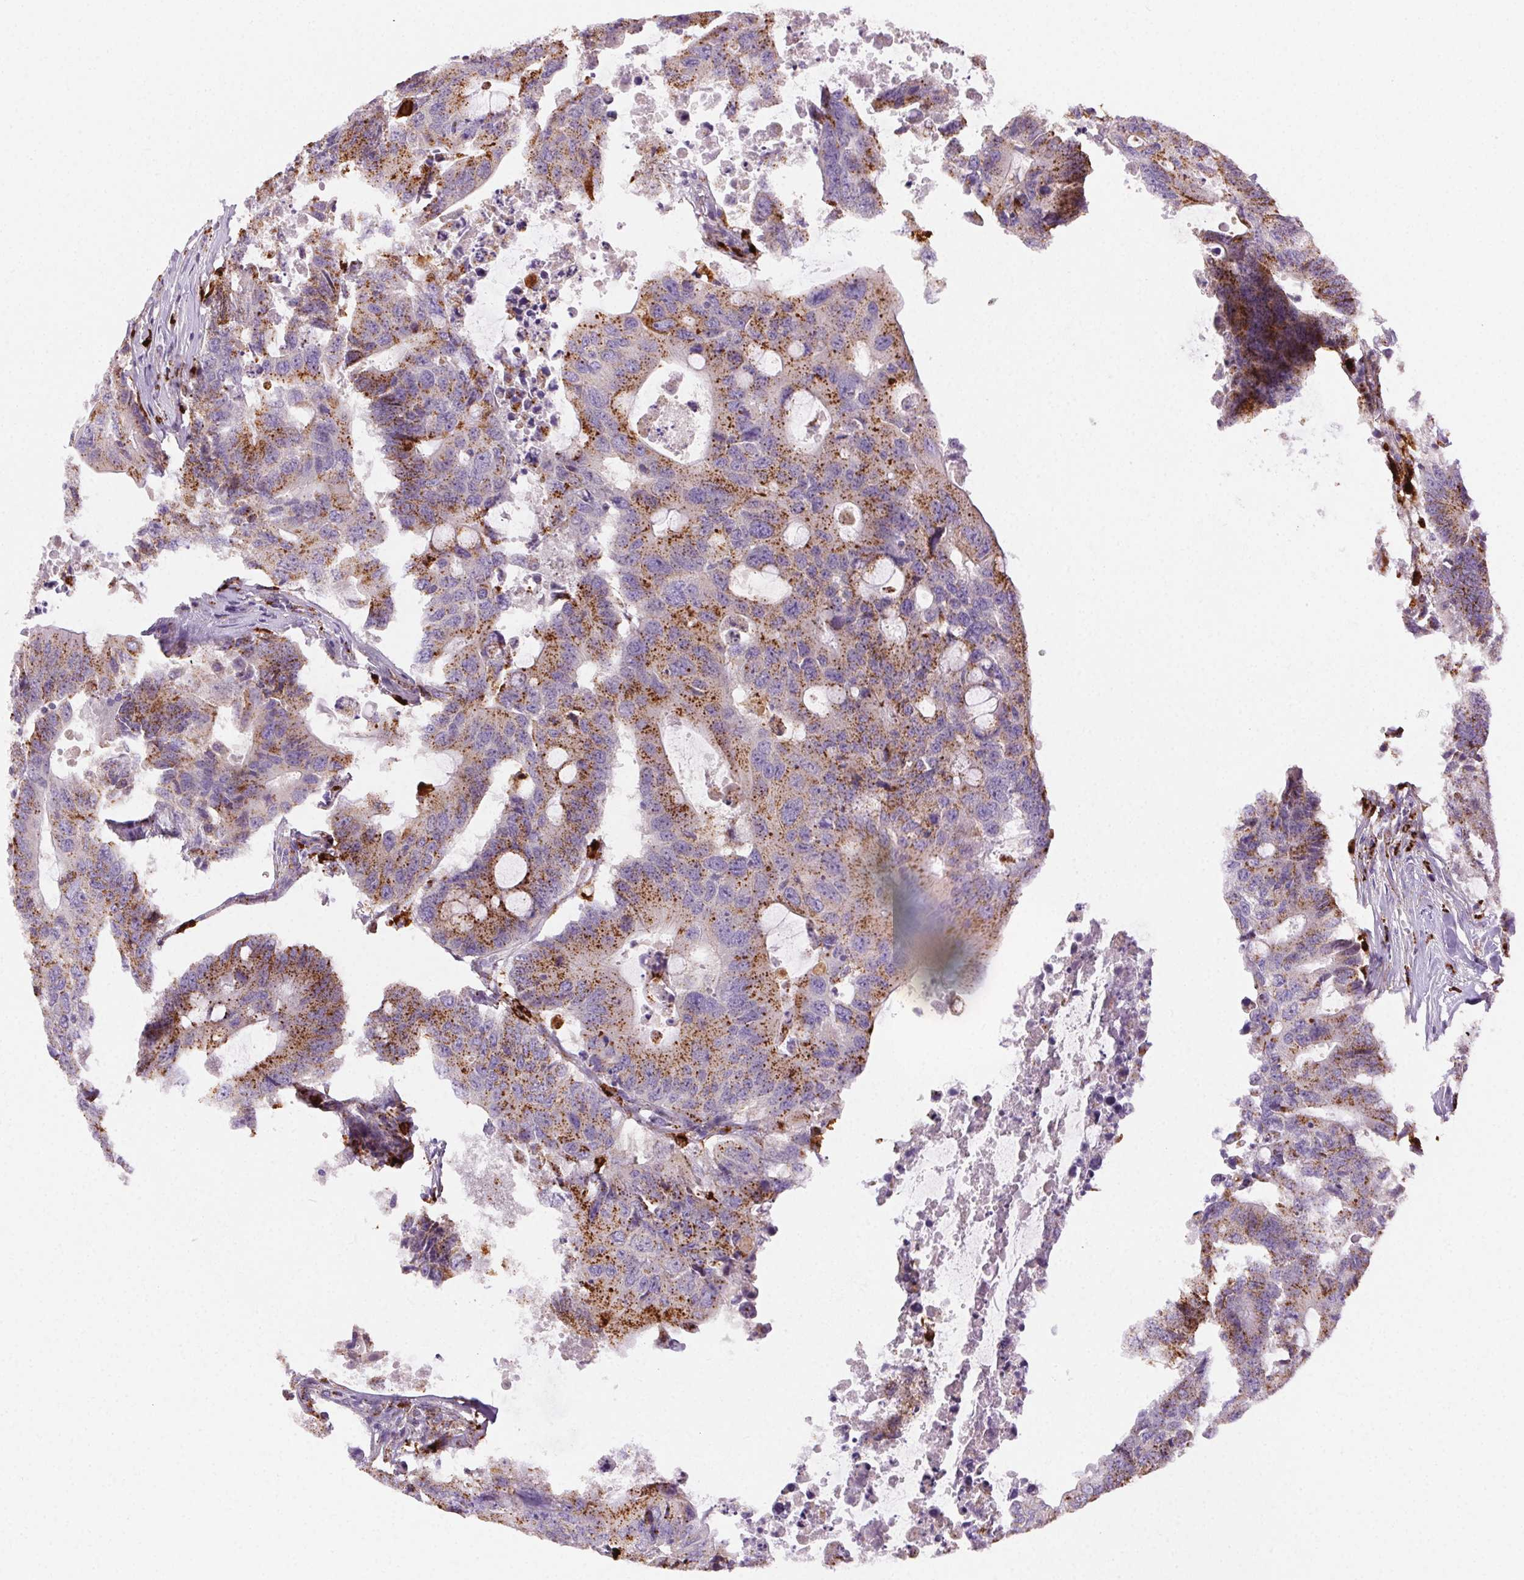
{"staining": {"intensity": "moderate", "quantity": ">75%", "location": "cytoplasmic/membranous"}, "tissue": "colorectal cancer", "cell_type": "Tumor cells", "image_type": "cancer", "snomed": [{"axis": "morphology", "description": "Adenocarcinoma, NOS"}, {"axis": "topography", "description": "Colon"}], "caption": "There is medium levels of moderate cytoplasmic/membranous positivity in tumor cells of colorectal cancer (adenocarcinoma), as demonstrated by immunohistochemical staining (brown color).", "gene": "SCPEP1", "patient": {"sex": "male", "age": 71}}